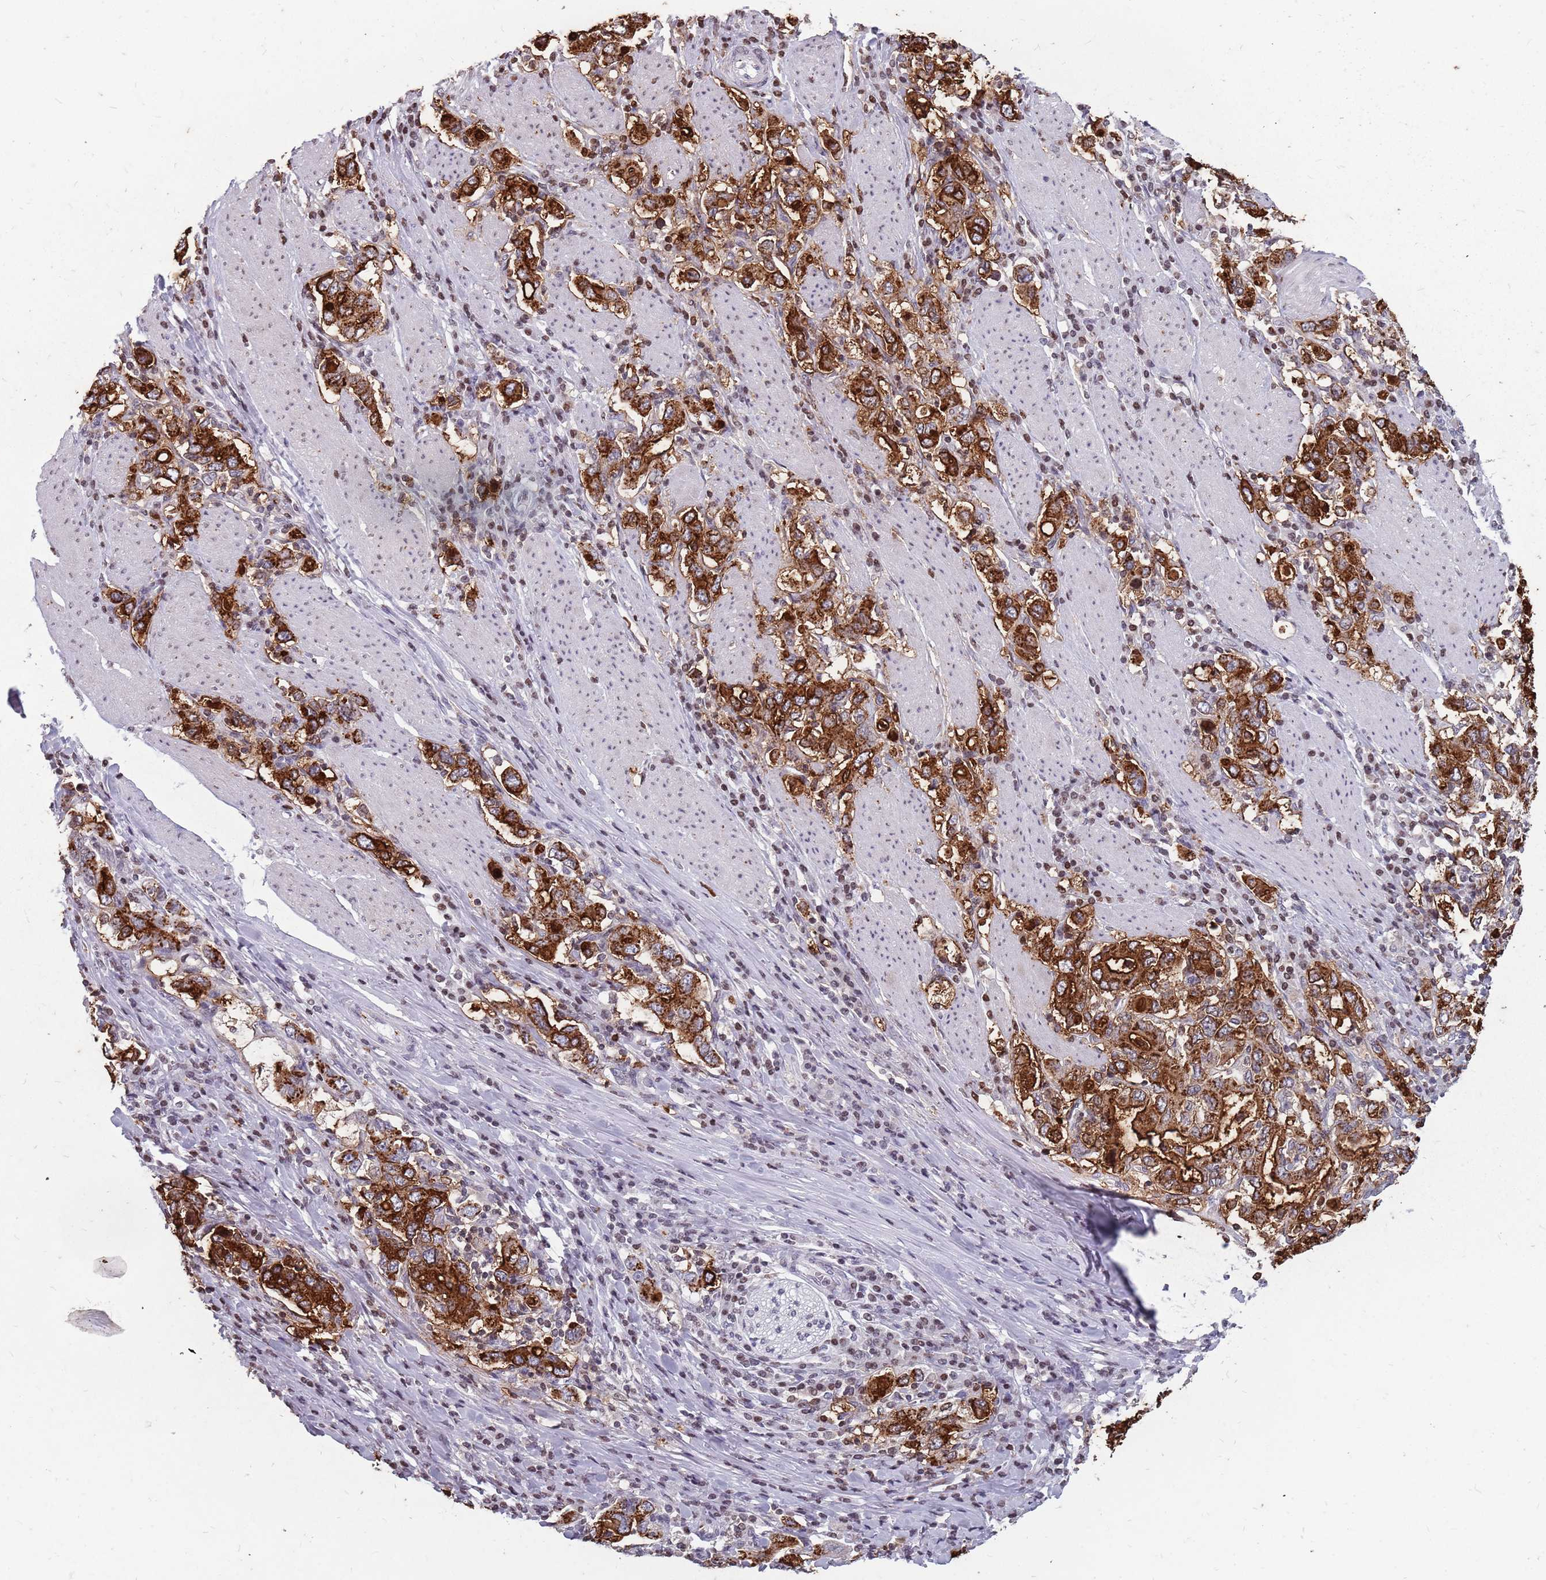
{"staining": {"intensity": "strong", "quantity": ">75%", "location": "cytoplasmic/membranous"}, "tissue": "stomach cancer", "cell_type": "Tumor cells", "image_type": "cancer", "snomed": [{"axis": "morphology", "description": "Adenocarcinoma, NOS"}, {"axis": "topography", "description": "Stomach, upper"}], "caption": "DAB immunohistochemical staining of stomach cancer reveals strong cytoplasmic/membranous protein positivity in about >75% of tumor cells. (IHC, brightfield microscopy, high magnification).", "gene": "NEK6", "patient": {"sex": "male", "age": 62}}